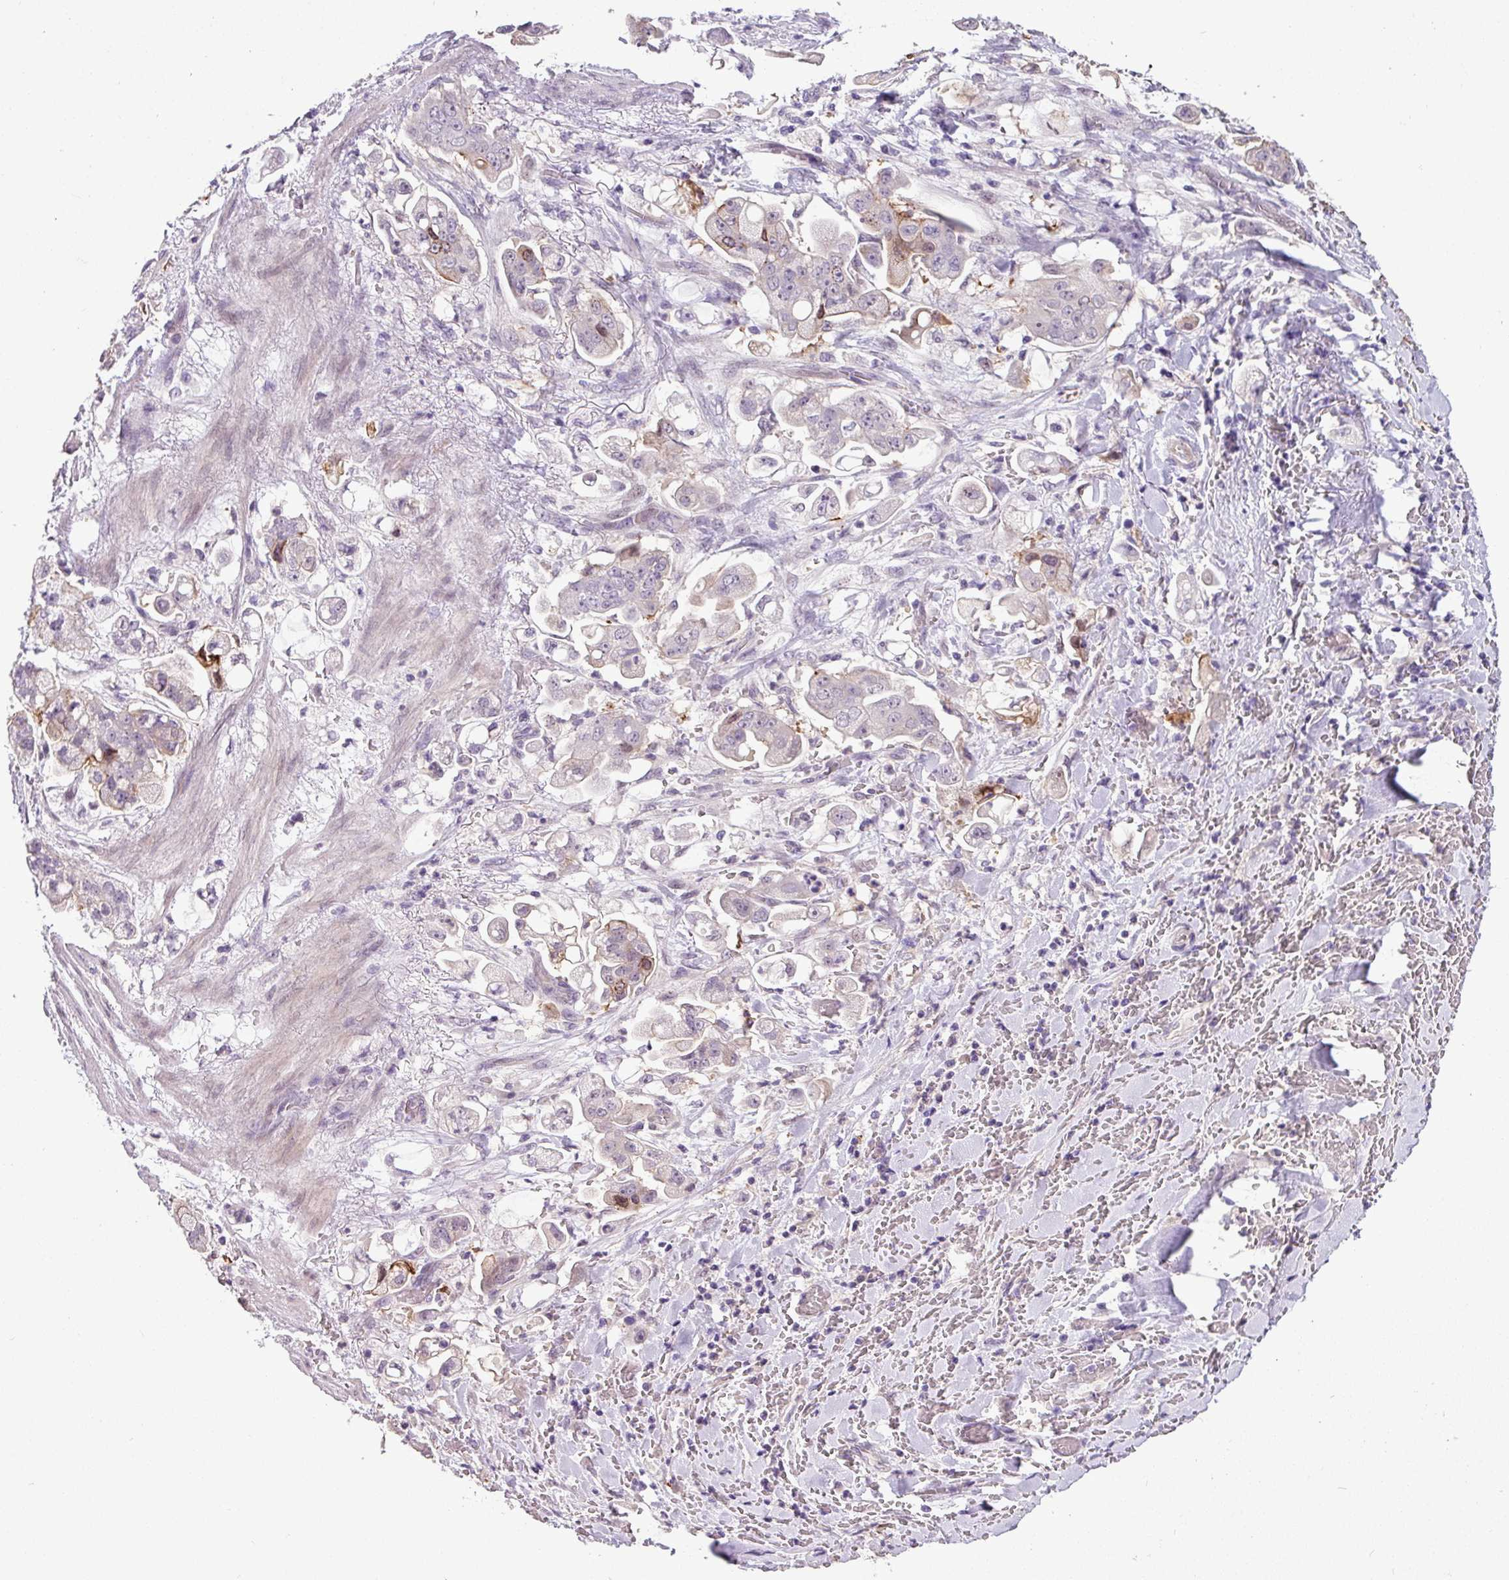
{"staining": {"intensity": "moderate", "quantity": "25%-75%", "location": "cytoplasmic/membranous"}, "tissue": "stomach cancer", "cell_type": "Tumor cells", "image_type": "cancer", "snomed": [{"axis": "morphology", "description": "Adenocarcinoma, NOS"}, {"axis": "topography", "description": "Stomach"}], "caption": "Tumor cells reveal medium levels of moderate cytoplasmic/membranous expression in approximately 25%-75% of cells in human adenocarcinoma (stomach).", "gene": "PNLDC1", "patient": {"sex": "male", "age": 62}}